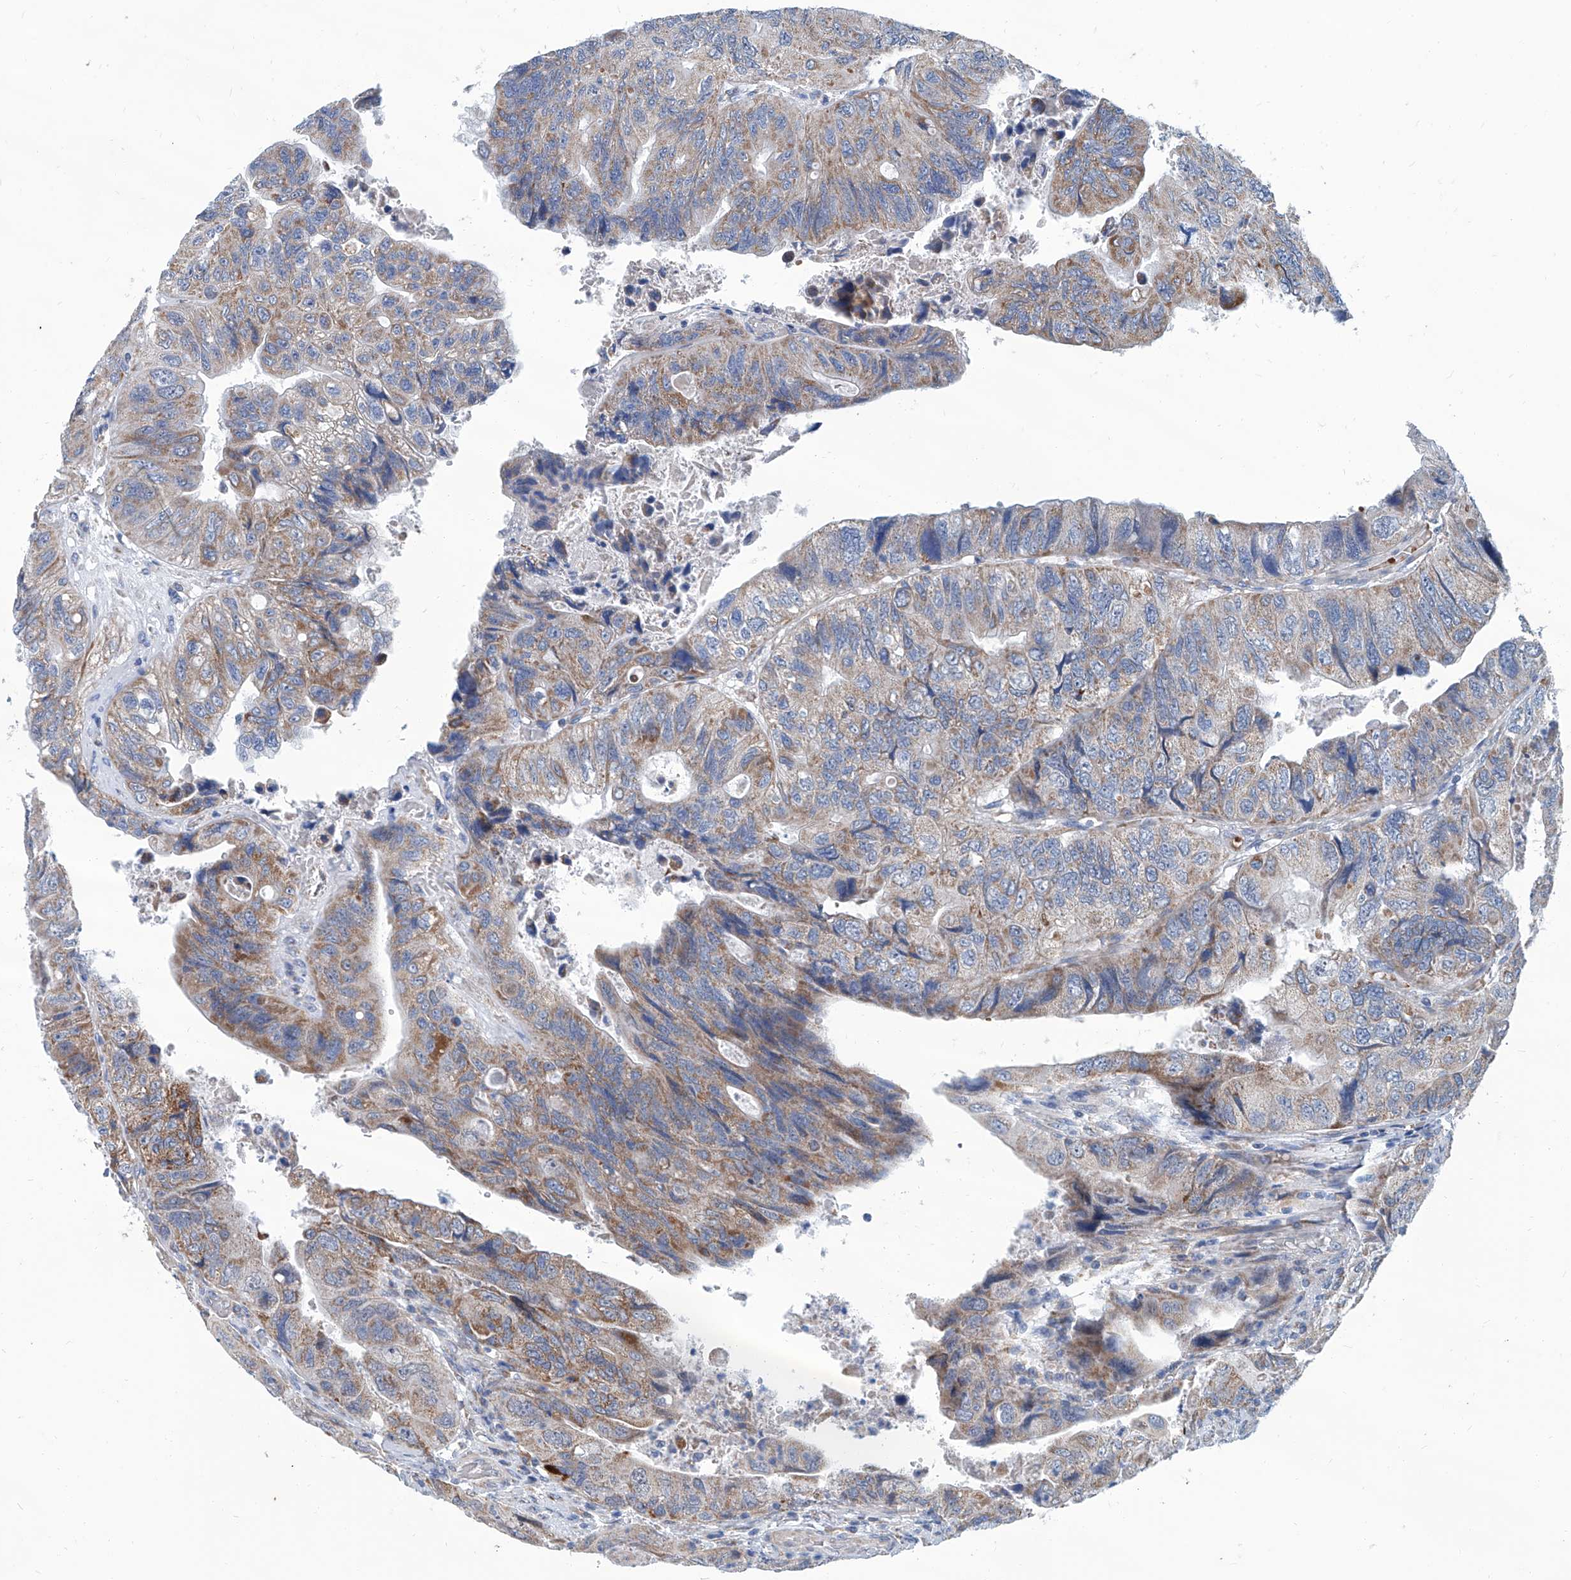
{"staining": {"intensity": "moderate", "quantity": "25%-75%", "location": "cytoplasmic/membranous"}, "tissue": "colorectal cancer", "cell_type": "Tumor cells", "image_type": "cancer", "snomed": [{"axis": "morphology", "description": "Adenocarcinoma, NOS"}, {"axis": "topography", "description": "Rectum"}], "caption": "A medium amount of moderate cytoplasmic/membranous positivity is present in about 25%-75% of tumor cells in colorectal cancer (adenocarcinoma) tissue.", "gene": "USP48", "patient": {"sex": "male", "age": 63}}